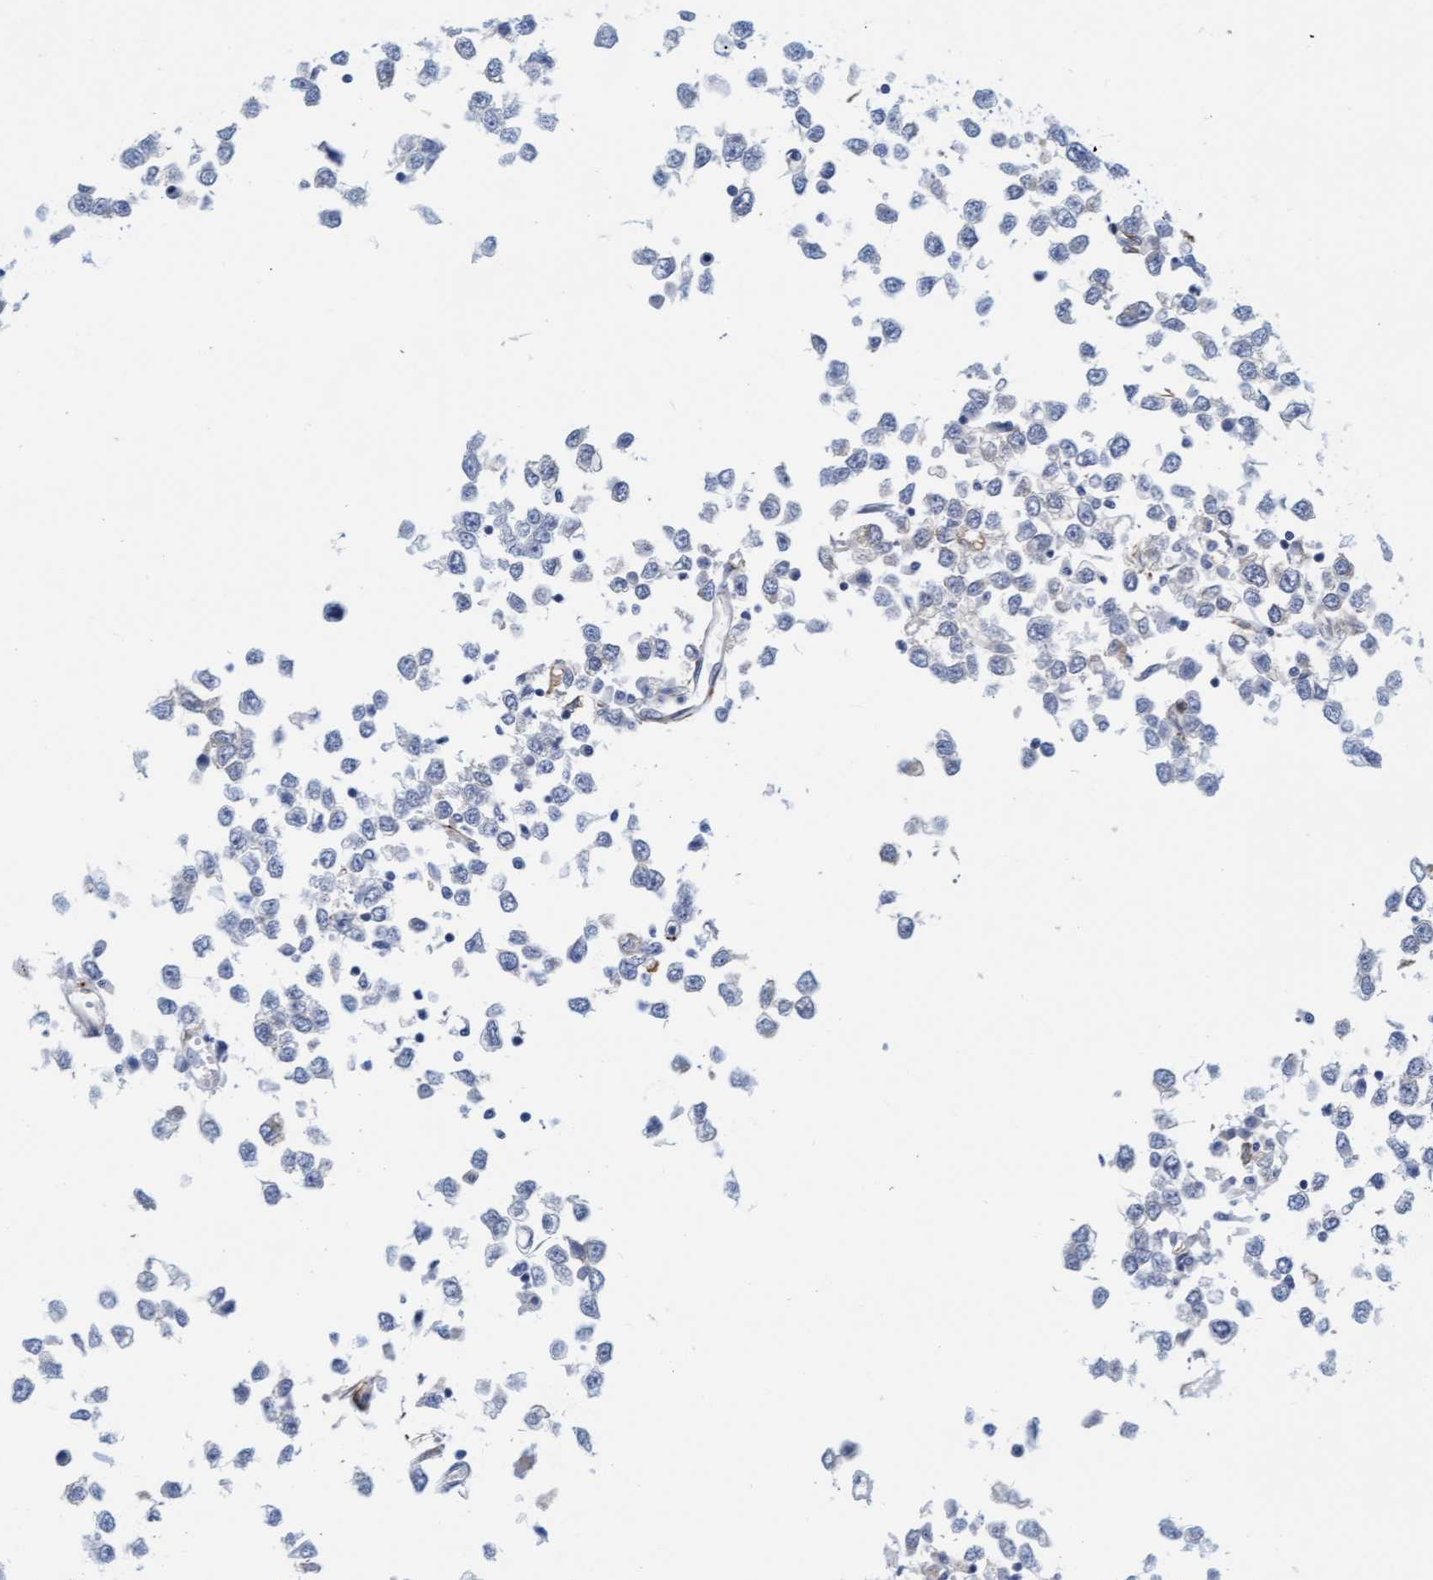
{"staining": {"intensity": "negative", "quantity": "none", "location": "none"}, "tissue": "testis cancer", "cell_type": "Tumor cells", "image_type": "cancer", "snomed": [{"axis": "morphology", "description": "Seminoma, NOS"}, {"axis": "topography", "description": "Testis"}], "caption": "Histopathology image shows no significant protein expression in tumor cells of seminoma (testis).", "gene": "MAP1B", "patient": {"sex": "male", "age": 65}}